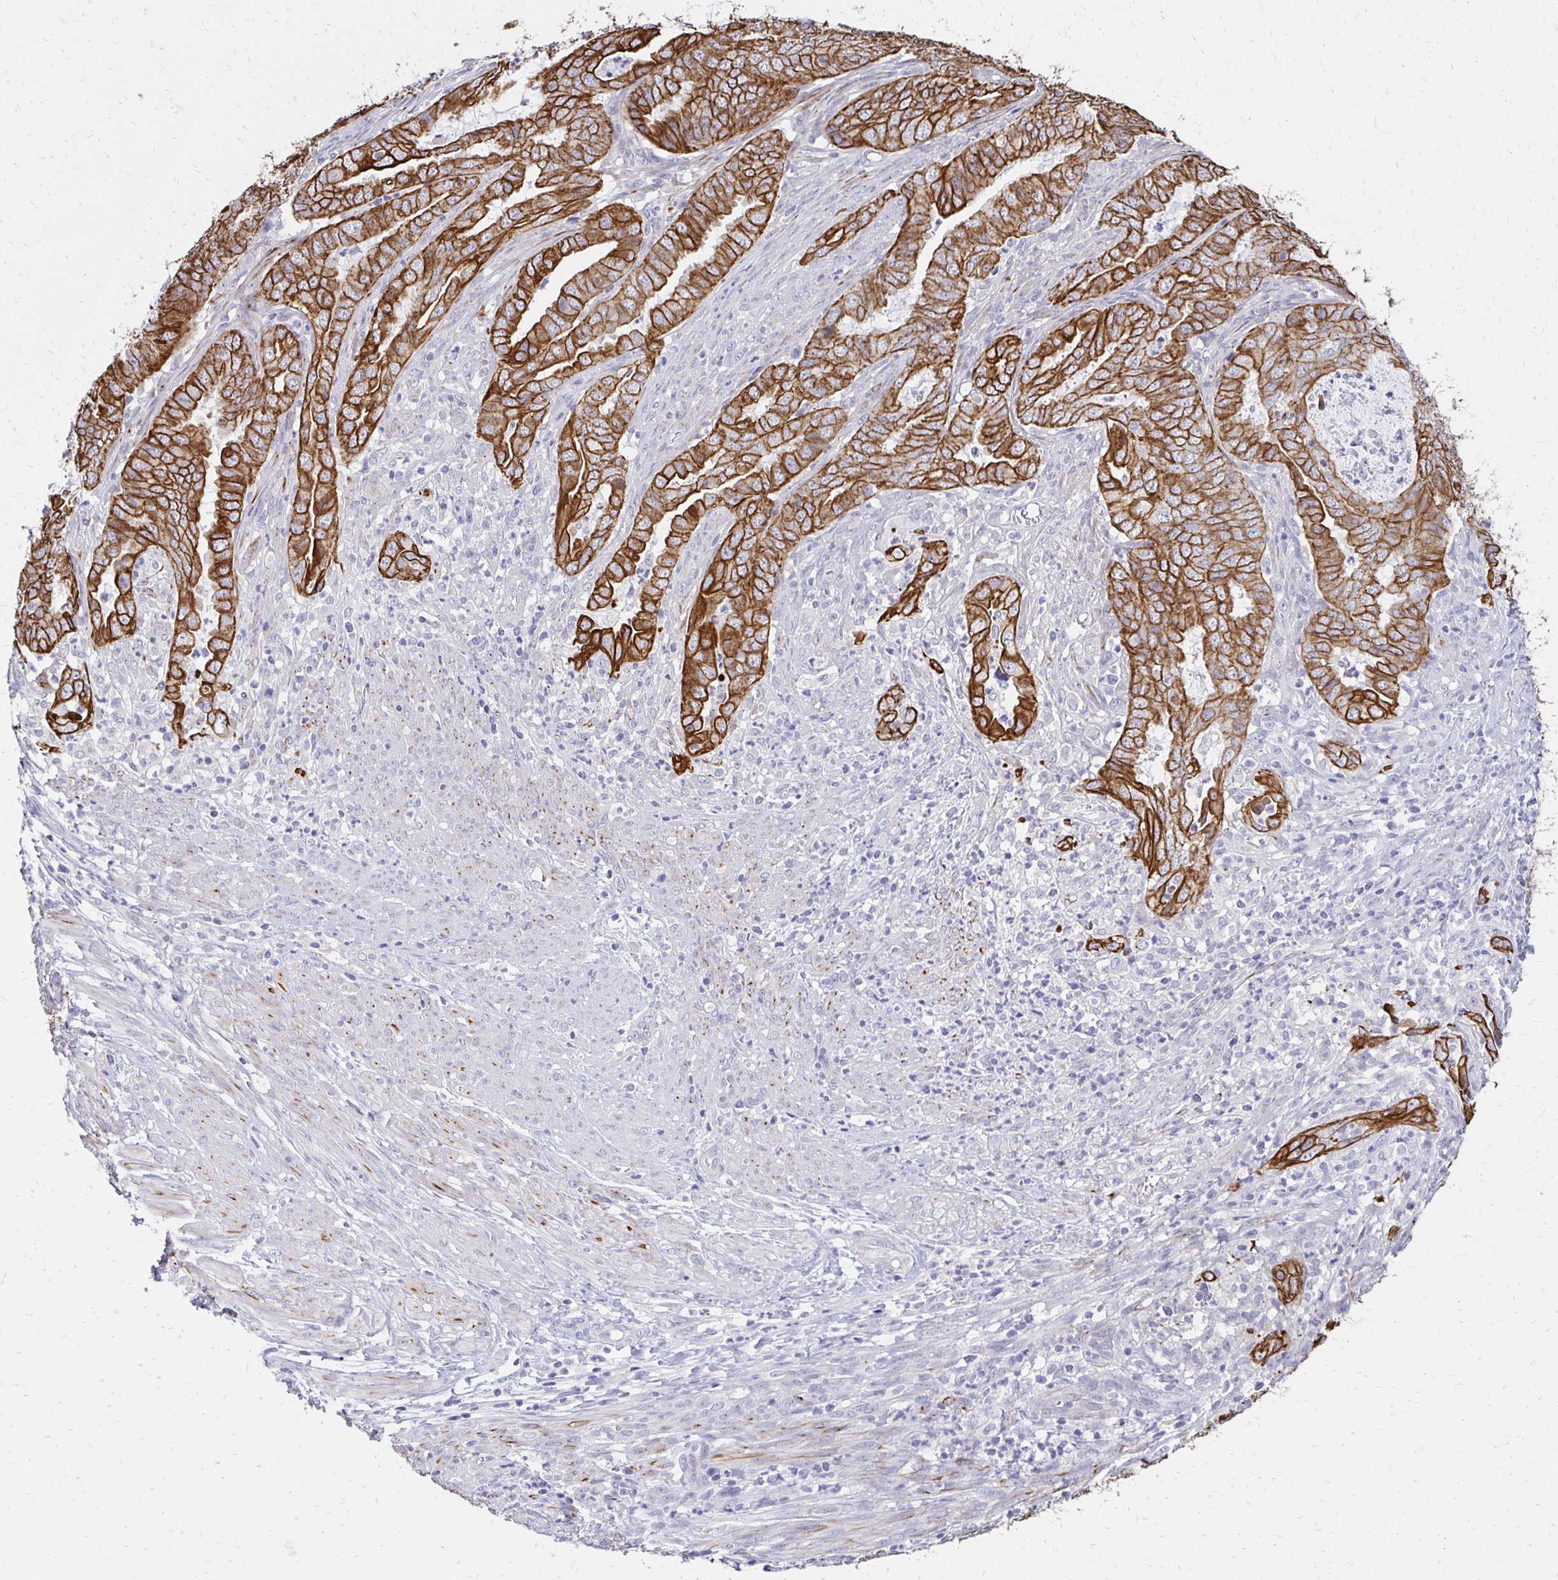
{"staining": {"intensity": "strong", "quantity": ">75%", "location": "cytoplasmic/membranous"}, "tissue": "endometrial cancer", "cell_type": "Tumor cells", "image_type": "cancer", "snomed": [{"axis": "morphology", "description": "Adenocarcinoma, NOS"}, {"axis": "topography", "description": "Endometrium"}], "caption": "Strong cytoplasmic/membranous positivity for a protein is appreciated in about >75% of tumor cells of adenocarcinoma (endometrial) using immunohistochemistry (IHC).", "gene": "C1QTNF2", "patient": {"sex": "female", "age": 51}}